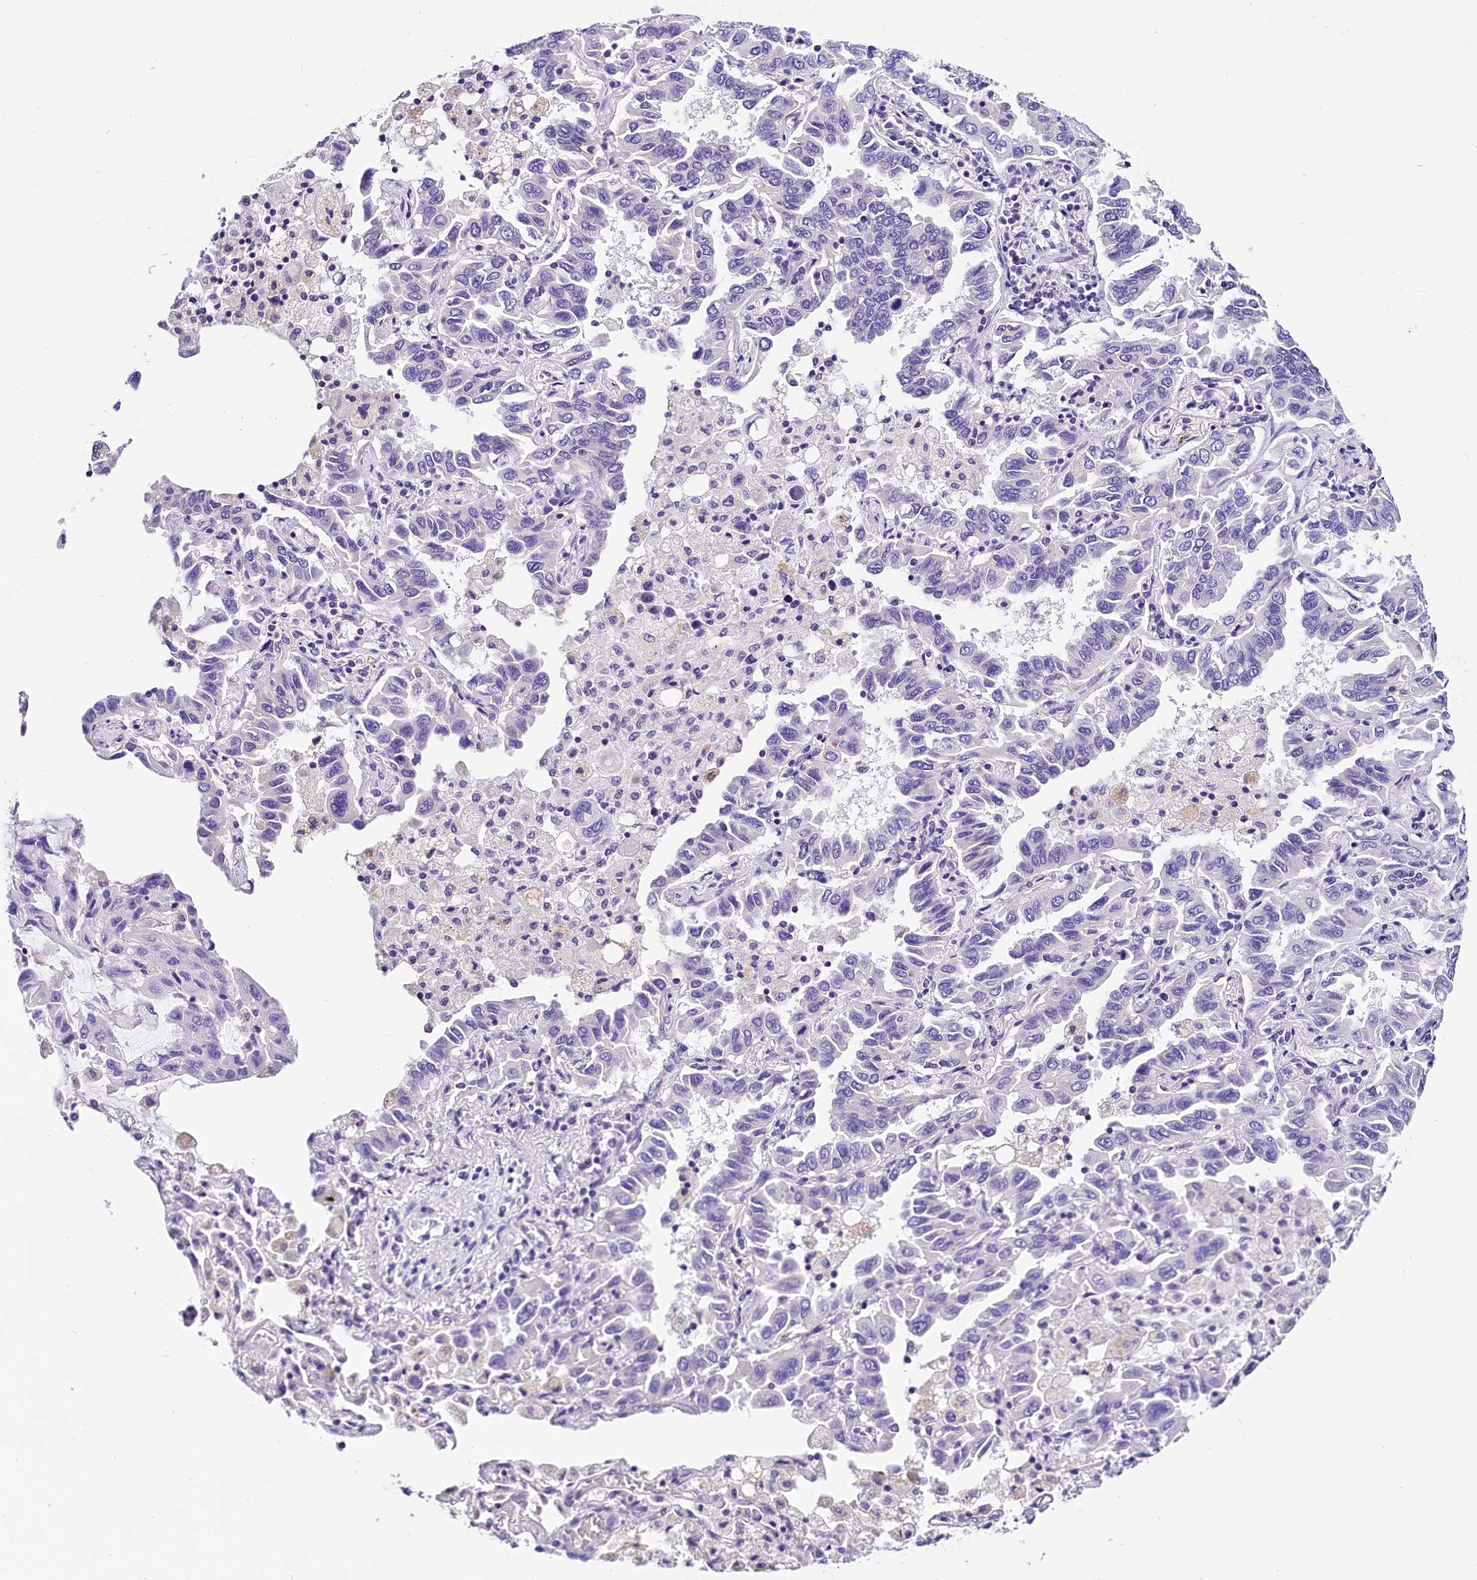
{"staining": {"intensity": "negative", "quantity": "none", "location": "none"}, "tissue": "lung cancer", "cell_type": "Tumor cells", "image_type": "cancer", "snomed": [{"axis": "morphology", "description": "Adenocarcinoma, NOS"}, {"axis": "topography", "description": "Lung"}], "caption": "Tumor cells show no significant protein expression in lung cancer (adenocarcinoma). (Immunohistochemistry, brightfield microscopy, high magnification).", "gene": "ACAA2", "patient": {"sex": "male", "age": 64}}